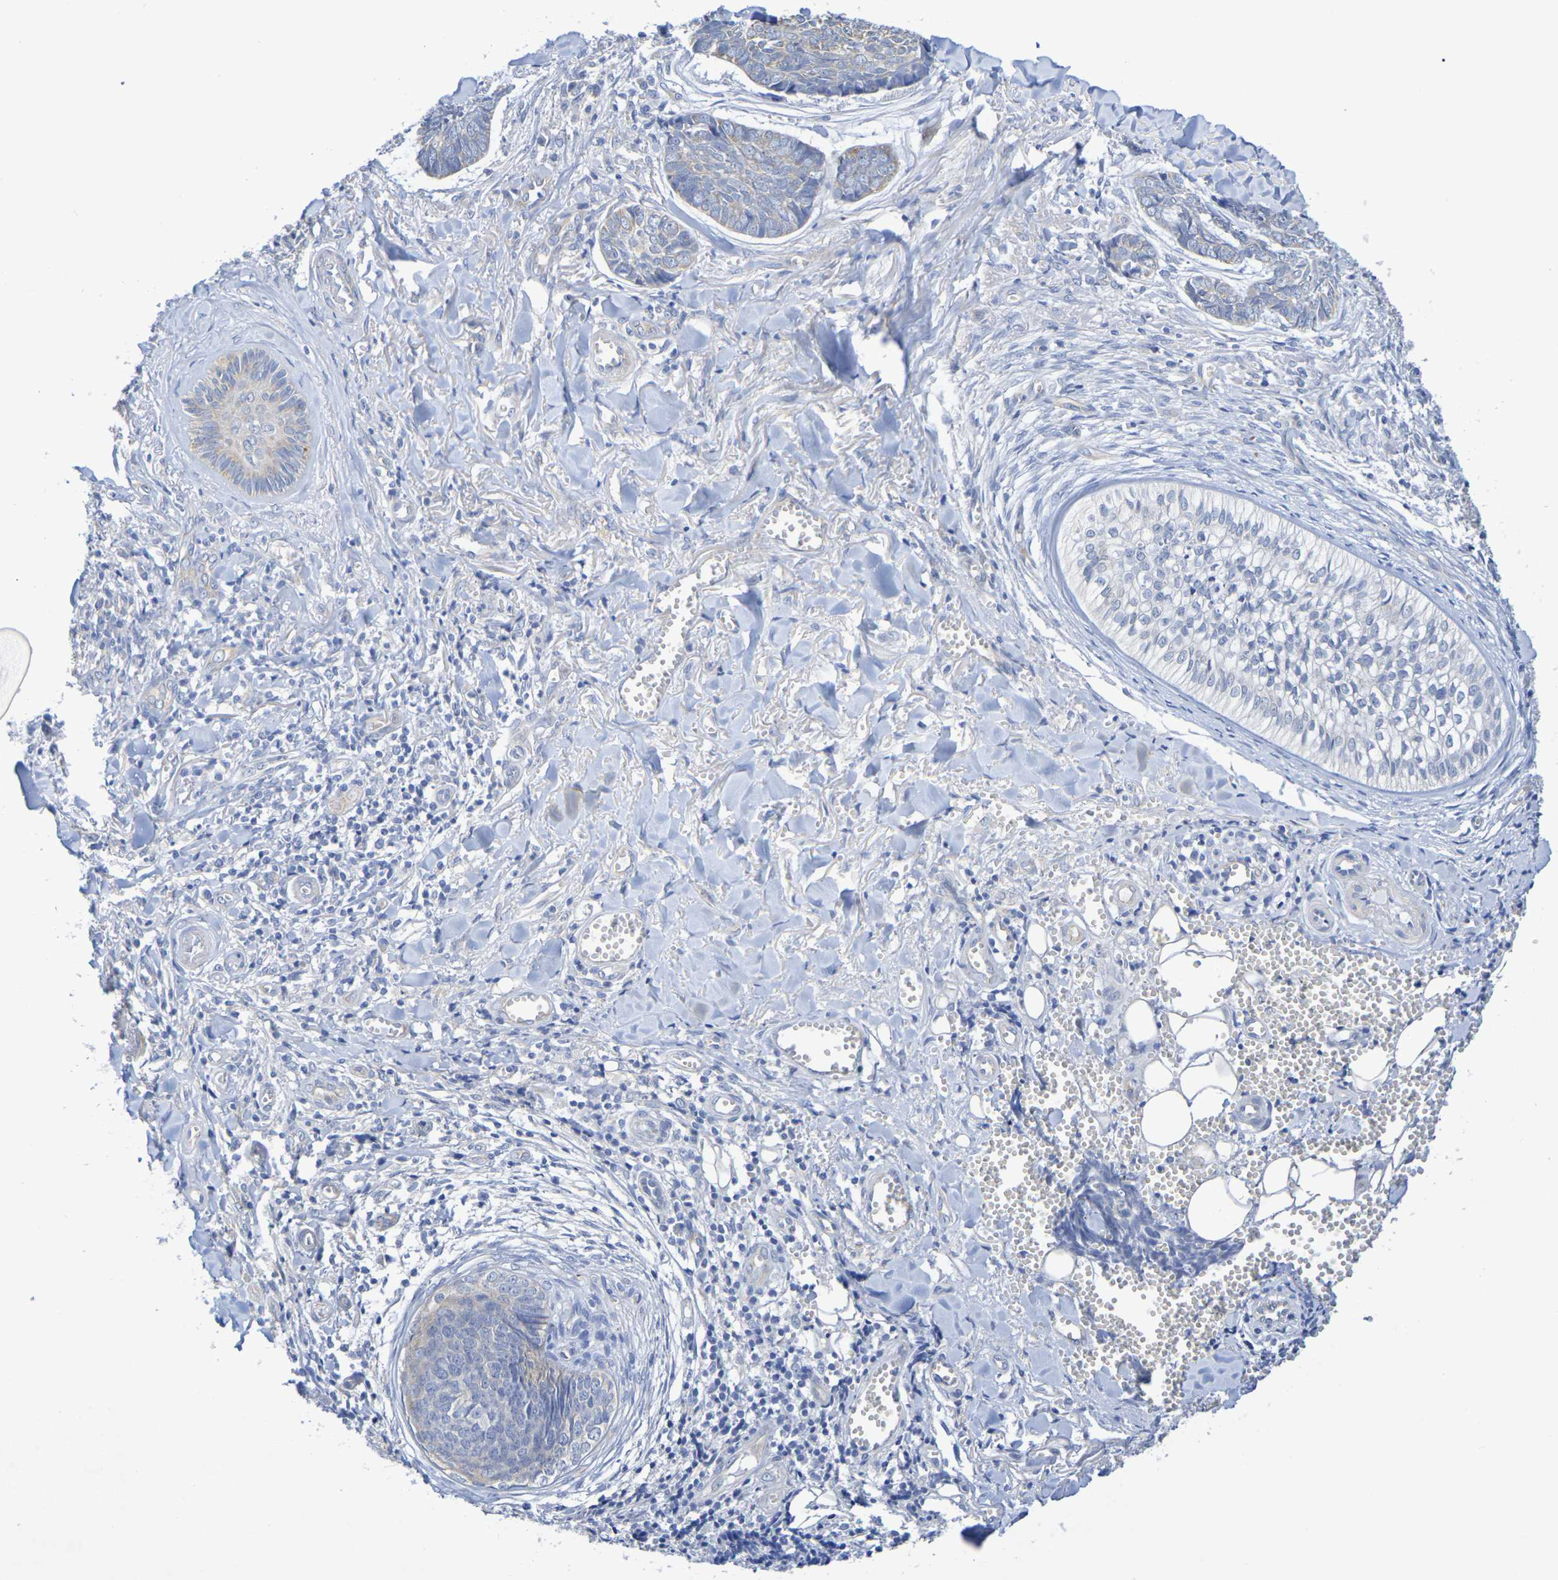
{"staining": {"intensity": "moderate", "quantity": "25%-75%", "location": "cytoplasmic/membranous"}, "tissue": "skin cancer", "cell_type": "Tumor cells", "image_type": "cancer", "snomed": [{"axis": "morphology", "description": "Basal cell carcinoma"}, {"axis": "topography", "description": "Skin"}], "caption": "The photomicrograph exhibits a brown stain indicating the presence of a protein in the cytoplasmic/membranous of tumor cells in skin cancer.", "gene": "TMCC3", "patient": {"sex": "male", "age": 84}}